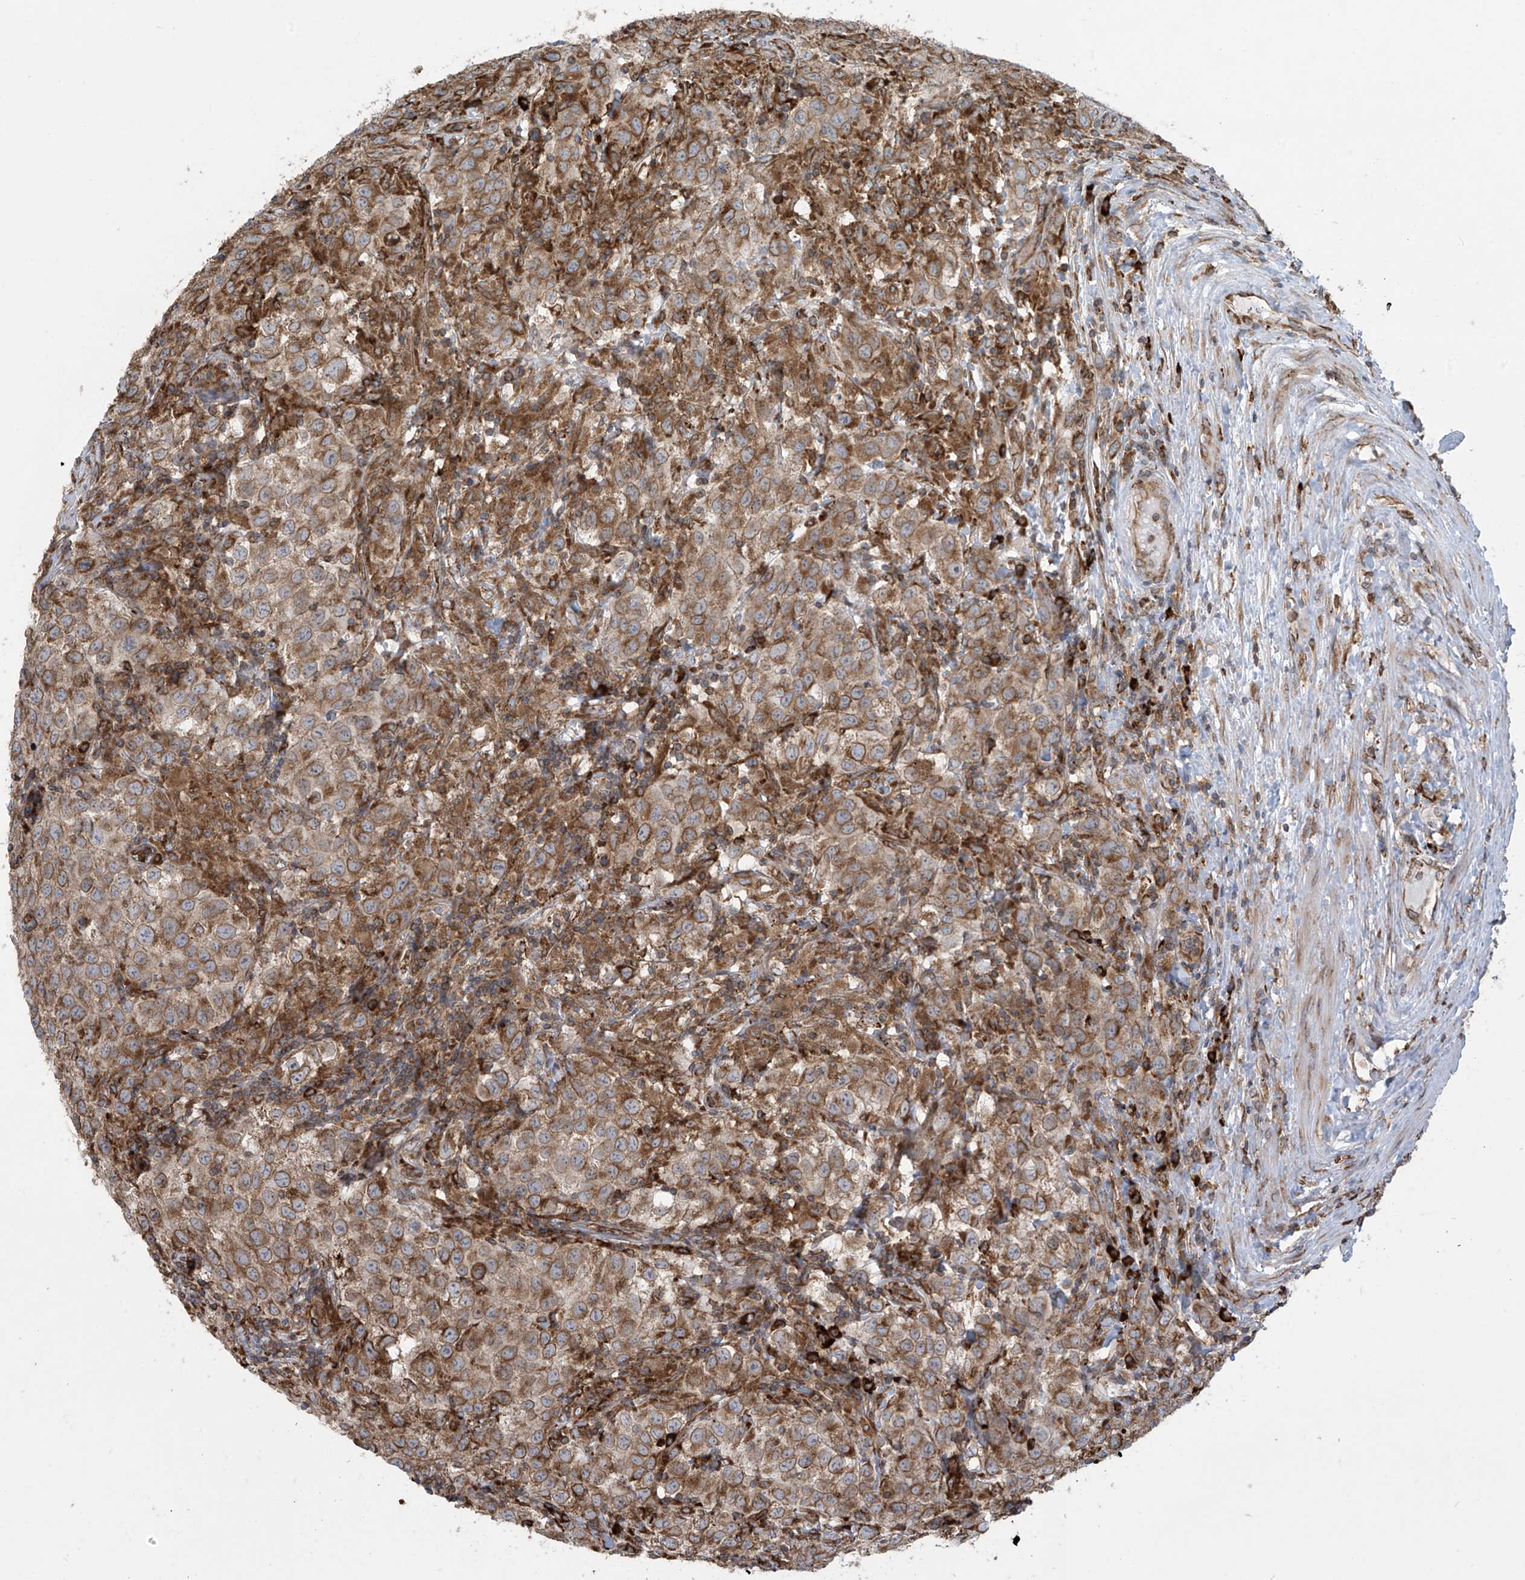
{"staining": {"intensity": "strong", "quantity": ">75%", "location": "cytoplasmic/membranous"}, "tissue": "testis cancer", "cell_type": "Tumor cells", "image_type": "cancer", "snomed": [{"axis": "morphology", "description": "Seminoma, NOS"}, {"axis": "morphology", "description": "Carcinoma, Embryonal, NOS"}, {"axis": "topography", "description": "Testis"}], "caption": "Immunohistochemical staining of human testis cancer reveals high levels of strong cytoplasmic/membranous expression in approximately >75% of tumor cells.", "gene": "MX1", "patient": {"sex": "male", "age": 43}}